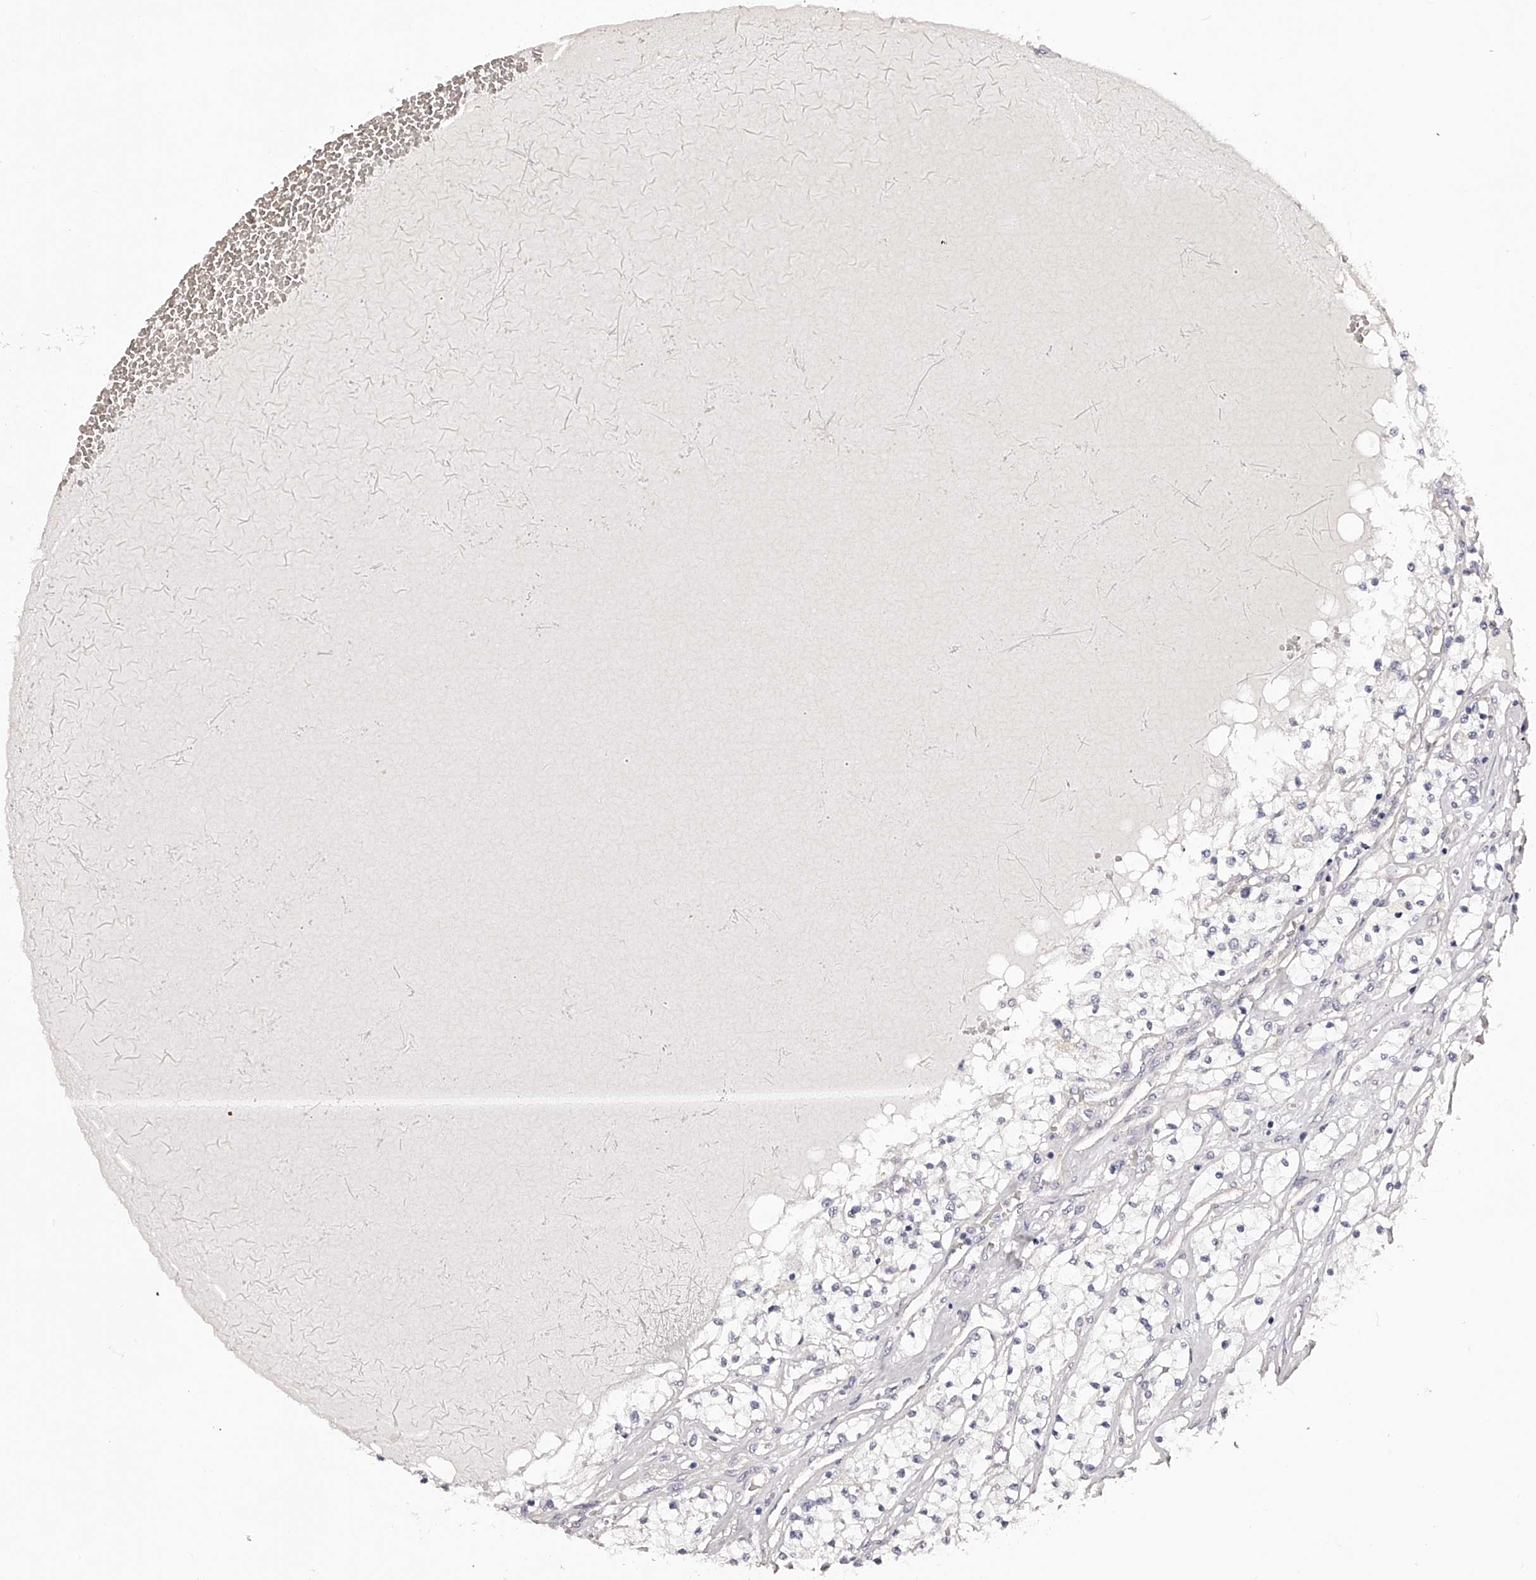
{"staining": {"intensity": "negative", "quantity": "none", "location": "none"}, "tissue": "renal cancer", "cell_type": "Tumor cells", "image_type": "cancer", "snomed": [{"axis": "morphology", "description": "Normal tissue, NOS"}, {"axis": "morphology", "description": "Adenocarcinoma, NOS"}, {"axis": "topography", "description": "Kidney"}], "caption": "This is an immunohistochemistry (IHC) photomicrograph of renal adenocarcinoma. There is no staining in tumor cells.", "gene": "LTV1", "patient": {"sex": "male", "age": 68}}